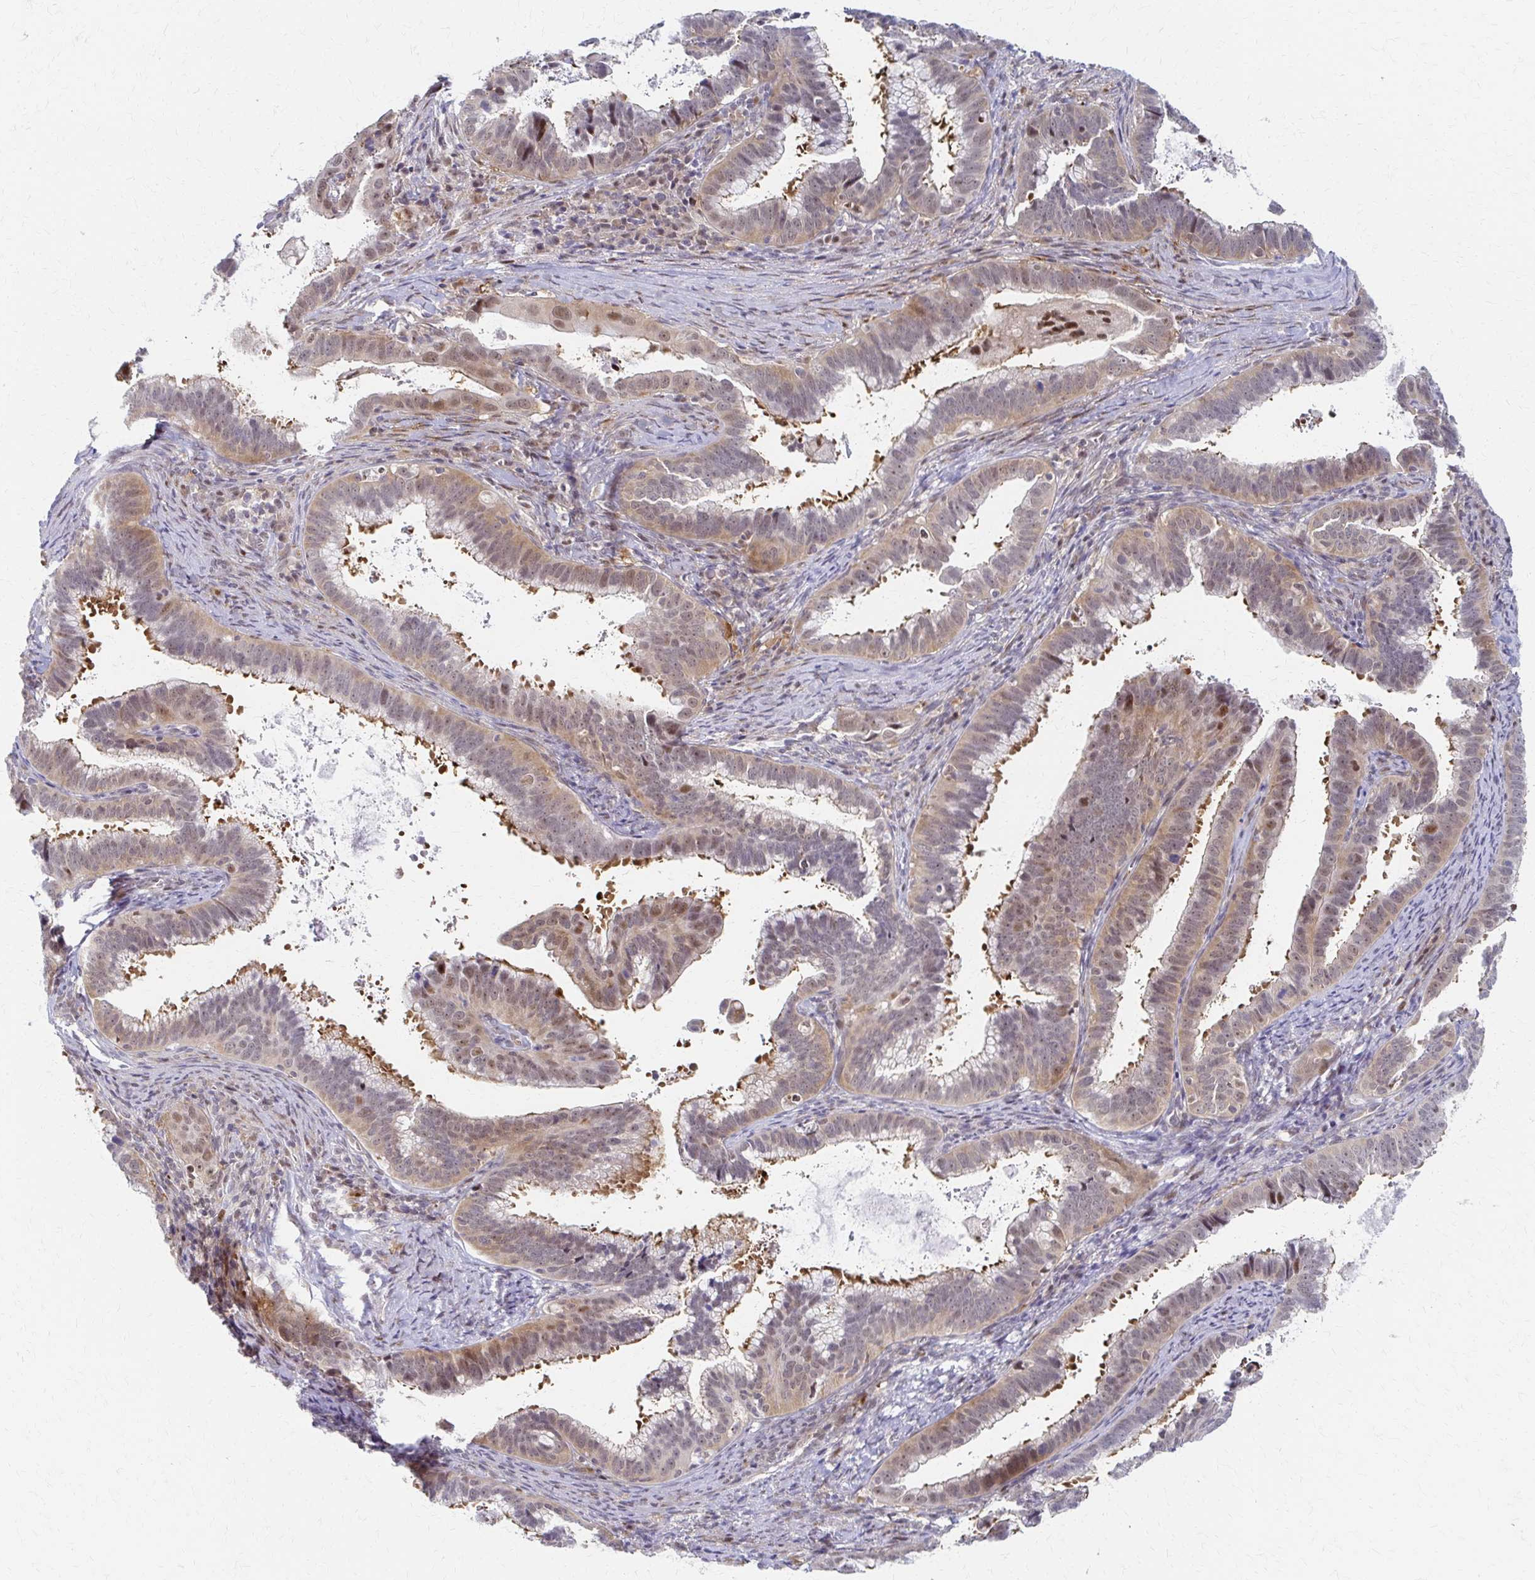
{"staining": {"intensity": "moderate", "quantity": ">75%", "location": "cytoplasmic/membranous,nuclear"}, "tissue": "cervical cancer", "cell_type": "Tumor cells", "image_type": "cancer", "snomed": [{"axis": "morphology", "description": "Adenocarcinoma, NOS"}, {"axis": "topography", "description": "Cervix"}], "caption": "There is medium levels of moderate cytoplasmic/membranous and nuclear positivity in tumor cells of cervical cancer, as demonstrated by immunohistochemical staining (brown color).", "gene": "PSMD7", "patient": {"sex": "female", "age": 61}}